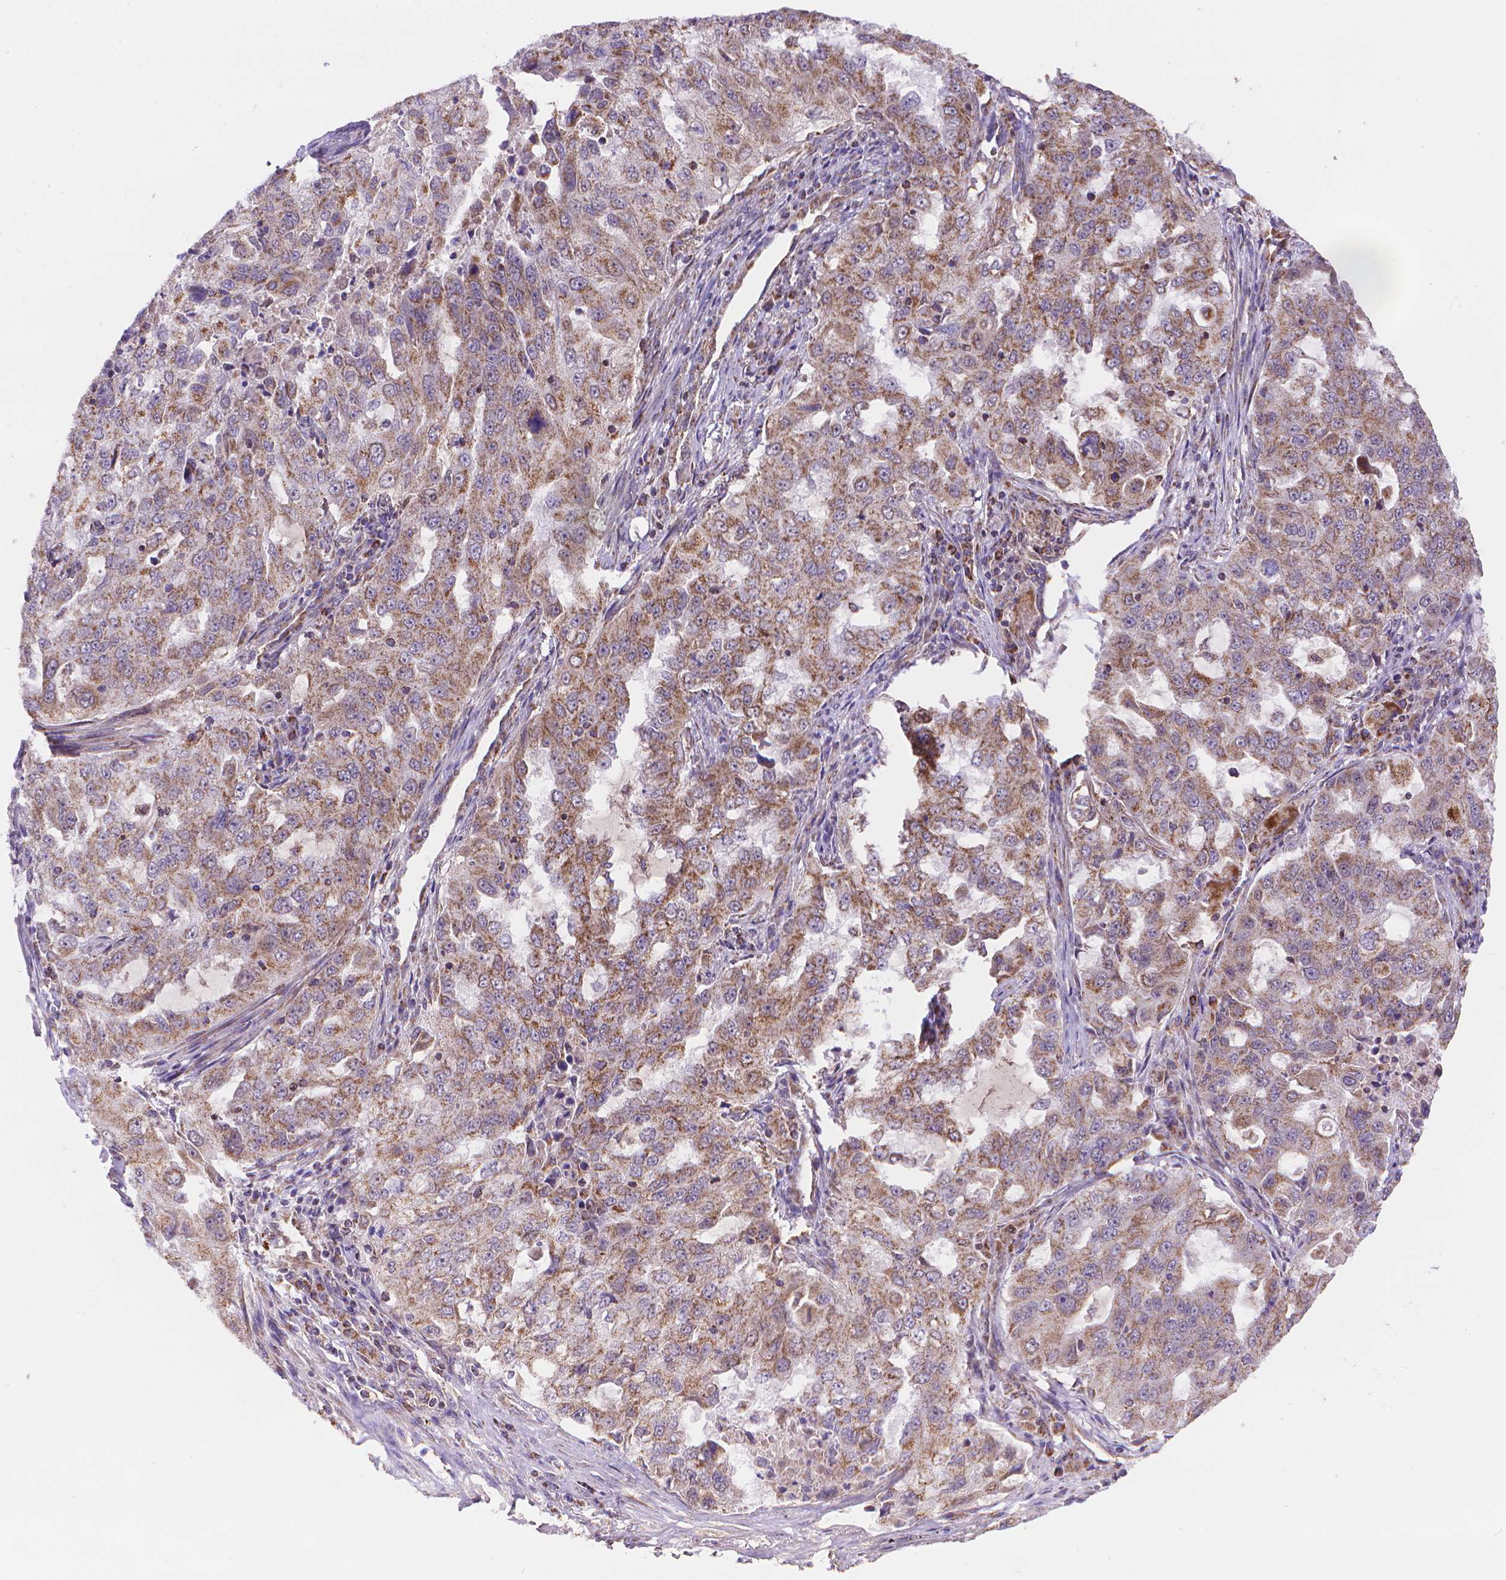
{"staining": {"intensity": "moderate", "quantity": ">75%", "location": "cytoplasmic/membranous"}, "tissue": "lung cancer", "cell_type": "Tumor cells", "image_type": "cancer", "snomed": [{"axis": "morphology", "description": "Adenocarcinoma, NOS"}, {"axis": "topography", "description": "Lung"}], "caption": "Immunohistochemistry histopathology image of lung adenocarcinoma stained for a protein (brown), which demonstrates medium levels of moderate cytoplasmic/membranous positivity in approximately >75% of tumor cells.", "gene": "CYYR1", "patient": {"sex": "female", "age": 61}}